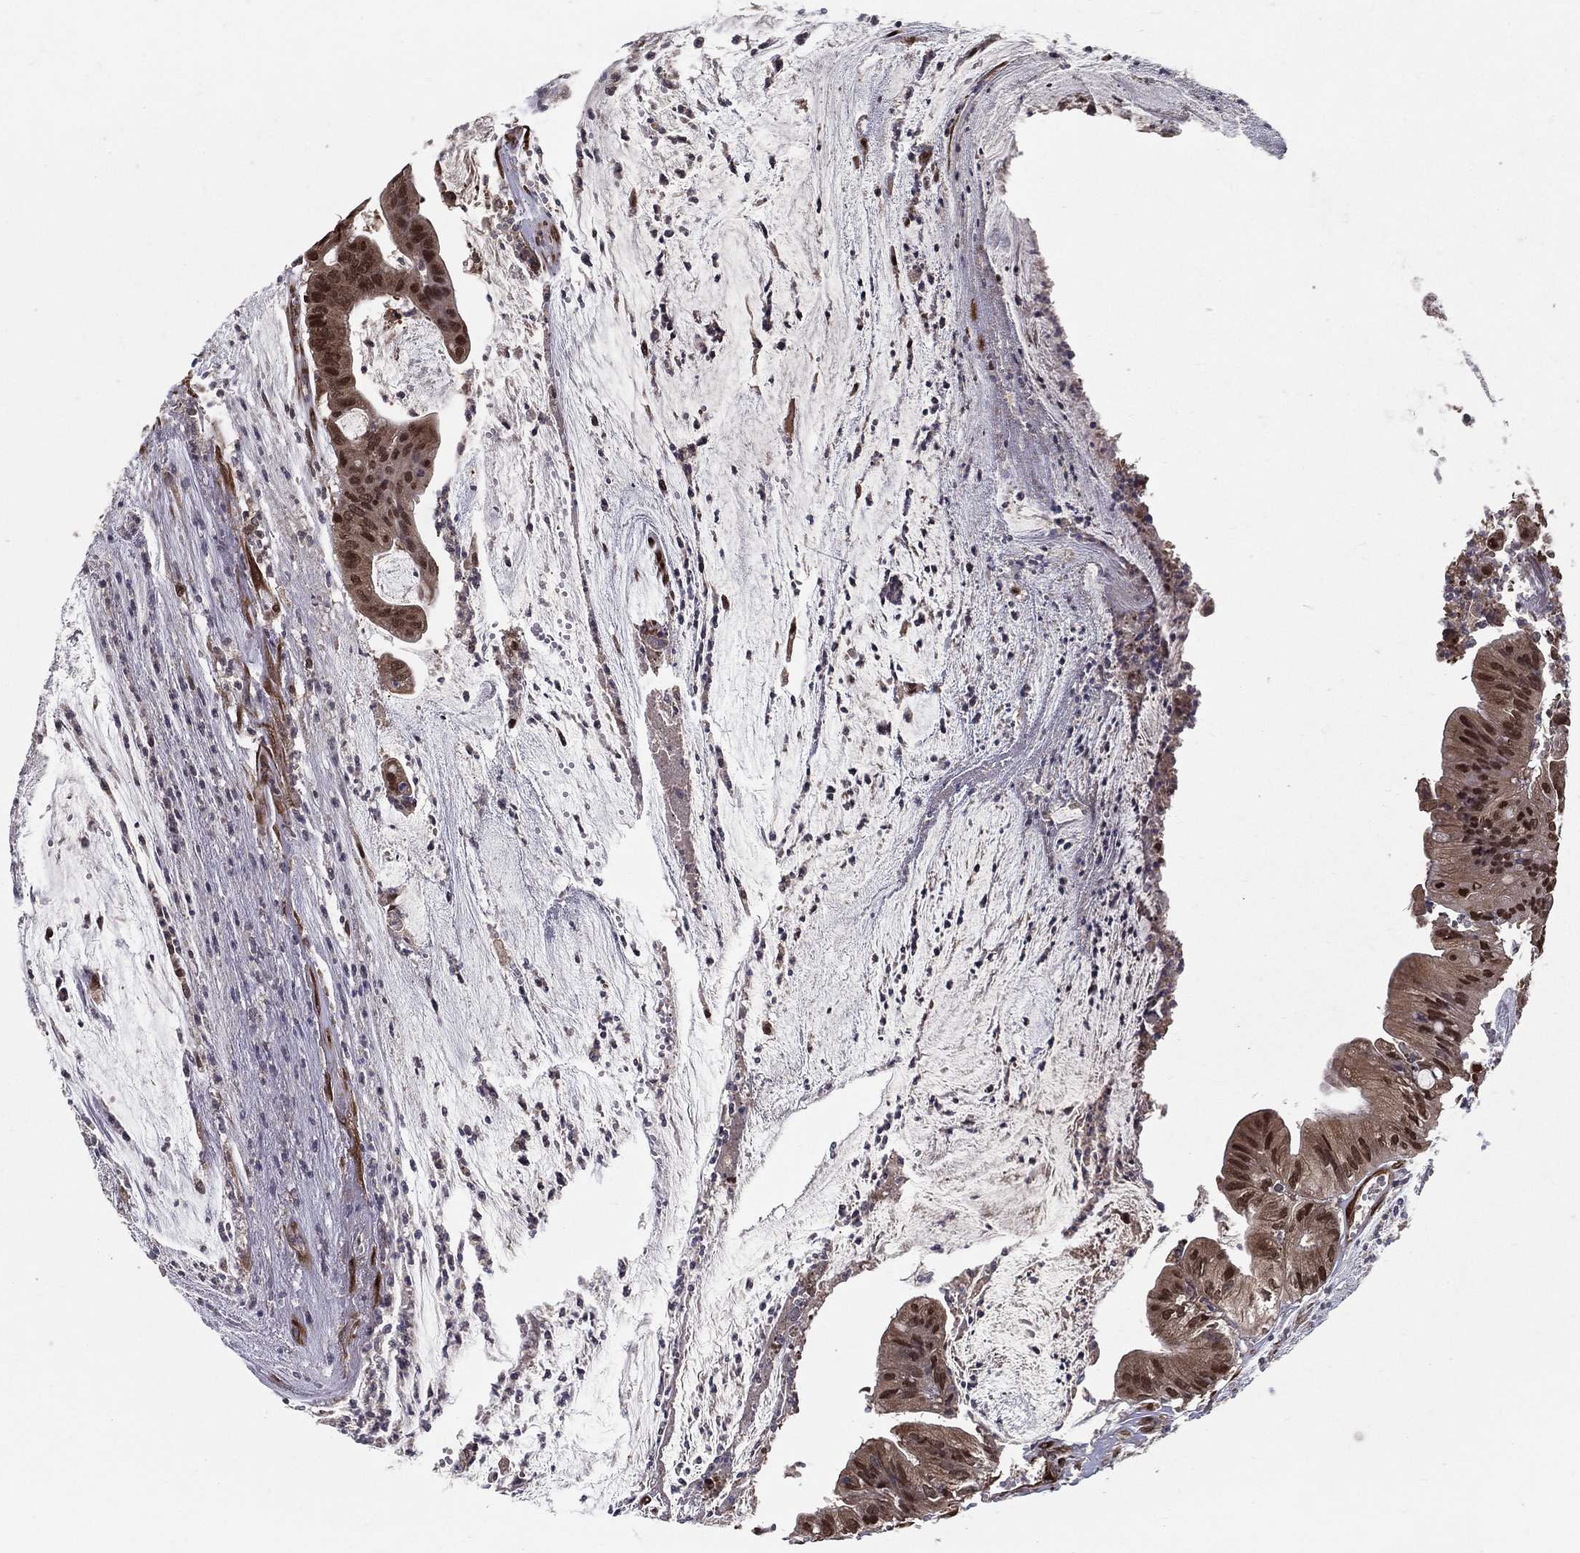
{"staining": {"intensity": "moderate", "quantity": ">75%", "location": "cytoplasmic/membranous,nuclear"}, "tissue": "colorectal cancer", "cell_type": "Tumor cells", "image_type": "cancer", "snomed": [{"axis": "morphology", "description": "Adenocarcinoma, NOS"}, {"axis": "topography", "description": "Colon"}], "caption": "Immunohistochemistry of adenocarcinoma (colorectal) demonstrates medium levels of moderate cytoplasmic/membranous and nuclear expression in approximately >75% of tumor cells. The protein is stained brown, and the nuclei are stained in blue (DAB (3,3'-diaminobenzidine) IHC with brightfield microscopy, high magnification).", "gene": "CERS2", "patient": {"sex": "female", "age": 69}}